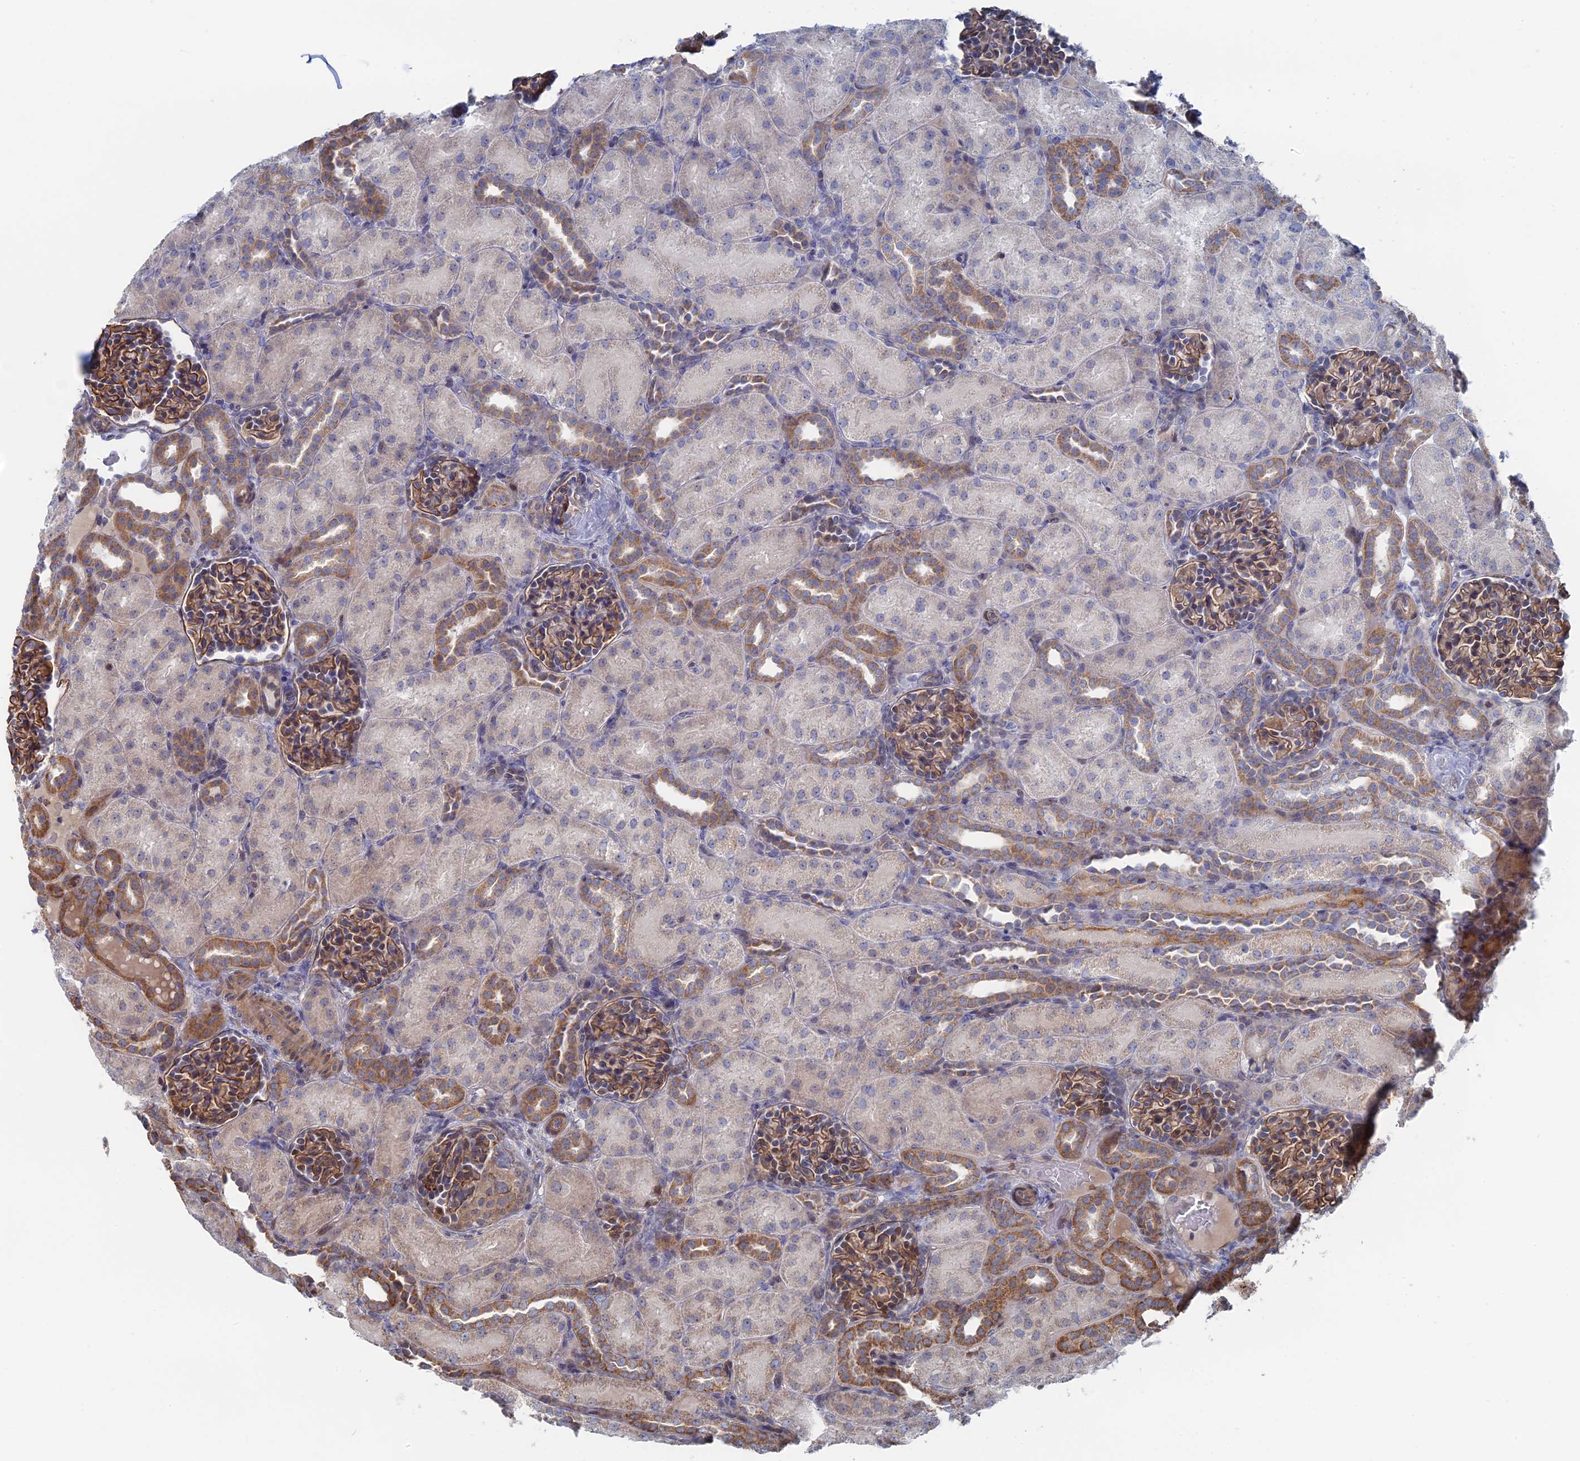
{"staining": {"intensity": "moderate", "quantity": "25%-75%", "location": "cytoplasmic/membranous"}, "tissue": "kidney", "cell_type": "Cells in glomeruli", "image_type": "normal", "snomed": [{"axis": "morphology", "description": "Normal tissue, NOS"}, {"axis": "topography", "description": "Kidney"}], "caption": "Brown immunohistochemical staining in normal kidney exhibits moderate cytoplasmic/membranous expression in approximately 25%-75% of cells in glomeruli.", "gene": "IL7", "patient": {"sex": "male", "age": 1}}